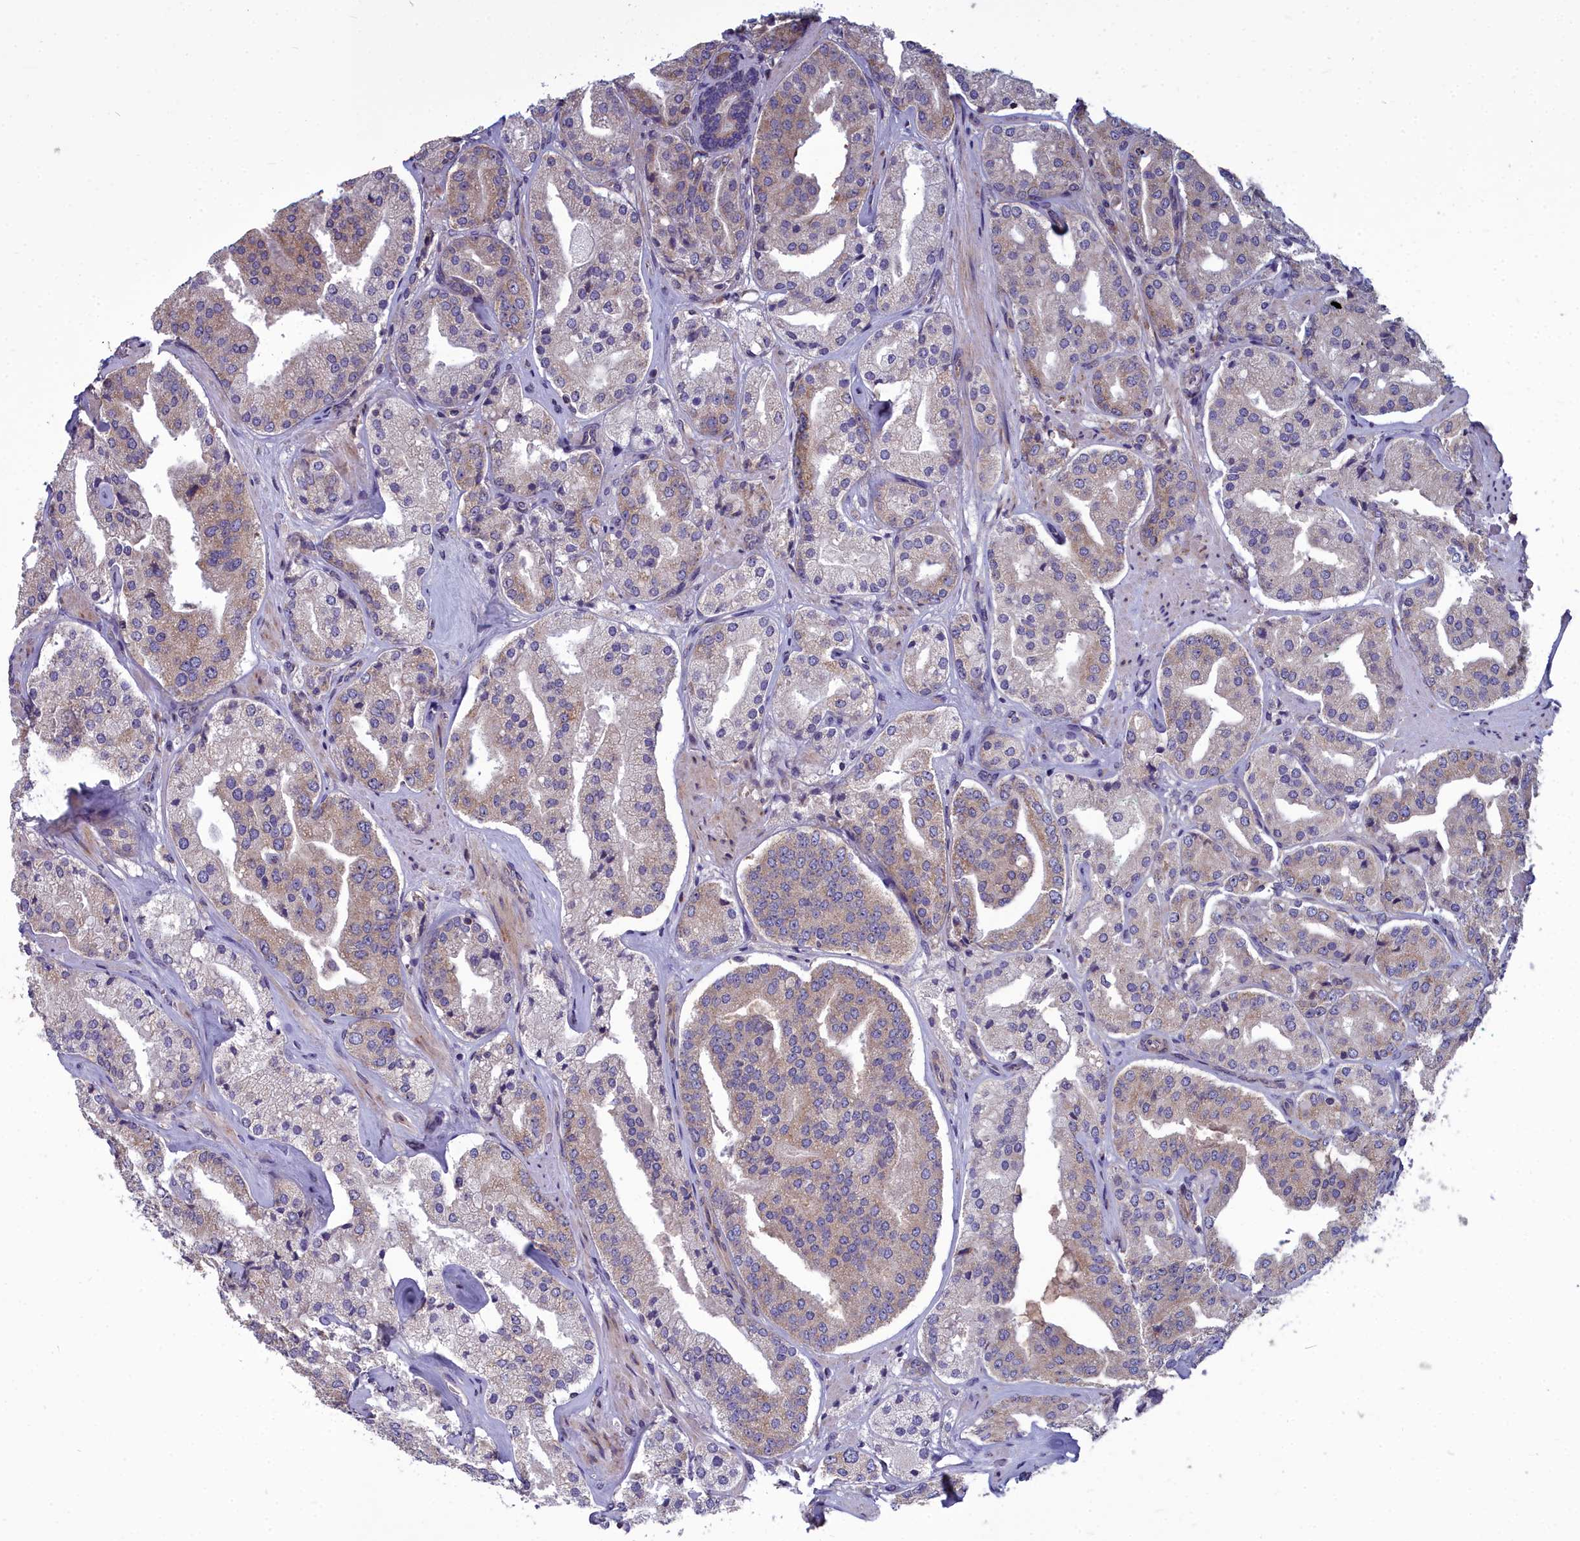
{"staining": {"intensity": "moderate", "quantity": "<25%", "location": "cytoplasmic/membranous"}, "tissue": "prostate cancer", "cell_type": "Tumor cells", "image_type": "cancer", "snomed": [{"axis": "morphology", "description": "Adenocarcinoma, High grade"}, {"axis": "topography", "description": "Prostate"}], "caption": "Protein expression analysis of human adenocarcinoma (high-grade) (prostate) reveals moderate cytoplasmic/membranous positivity in approximately <25% of tumor cells.", "gene": "COX20", "patient": {"sex": "male", "age": 63}}